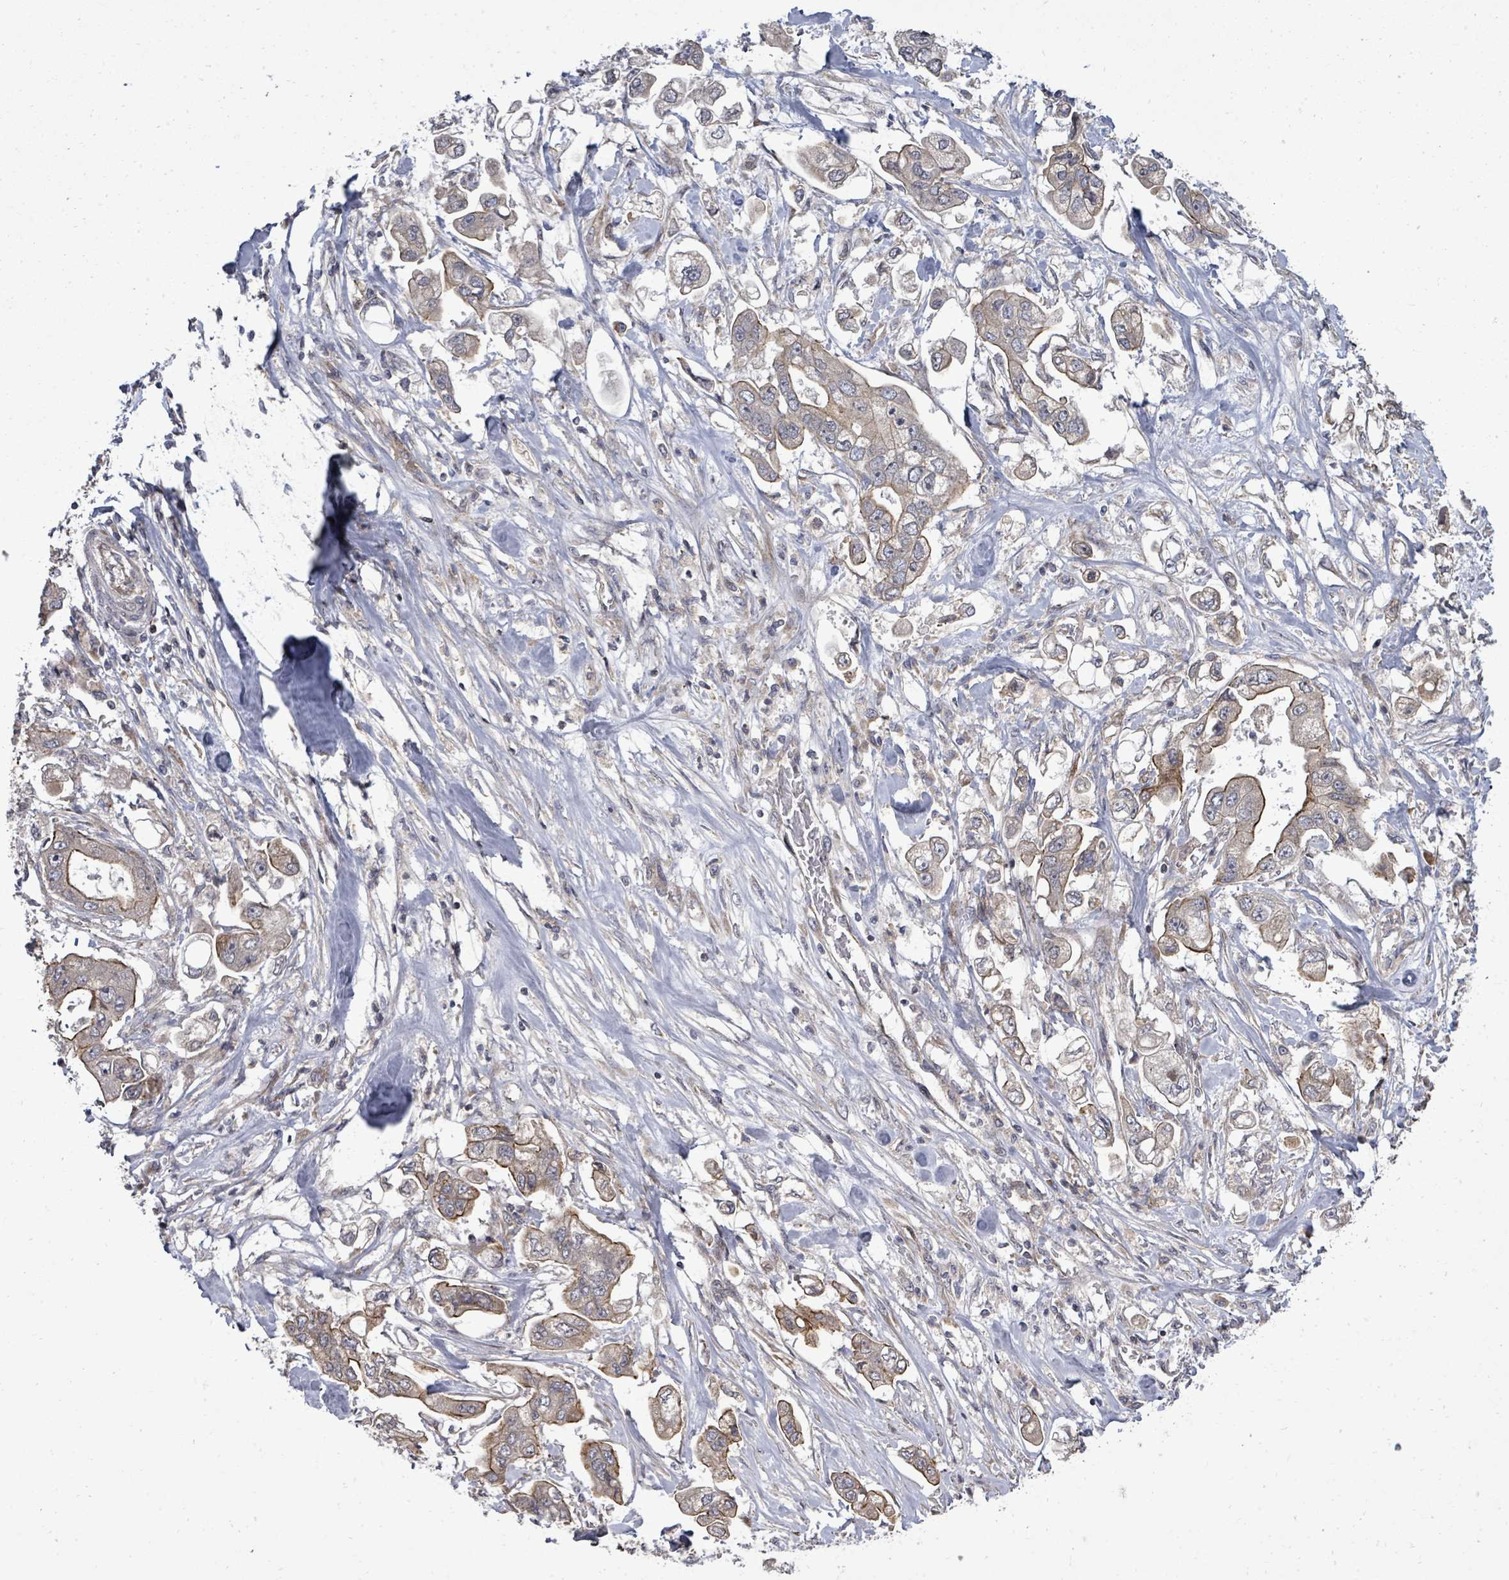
{"staining": {"intensity": "moderate", "quantity": "<25%", "location": "cytoplasmic/membranous"}, "tissue": "stomach cancer", "cell_type": "Tumor cells", "image_type": "cancer", "snomed": [{"axis": "morphology", "description": "Adenocarcinoma, NOS"}, {"axis": "topography", "description": "Stomach"}], "caption": "Stomach cancer tissue reveals moderate cytoplasmic/membranous positivity in approximately <25% of tumor cells, visualized by immunohistochemistry.", "gene": "KRTAP27-1", "patient": {"sex": "male", "age": 62}}